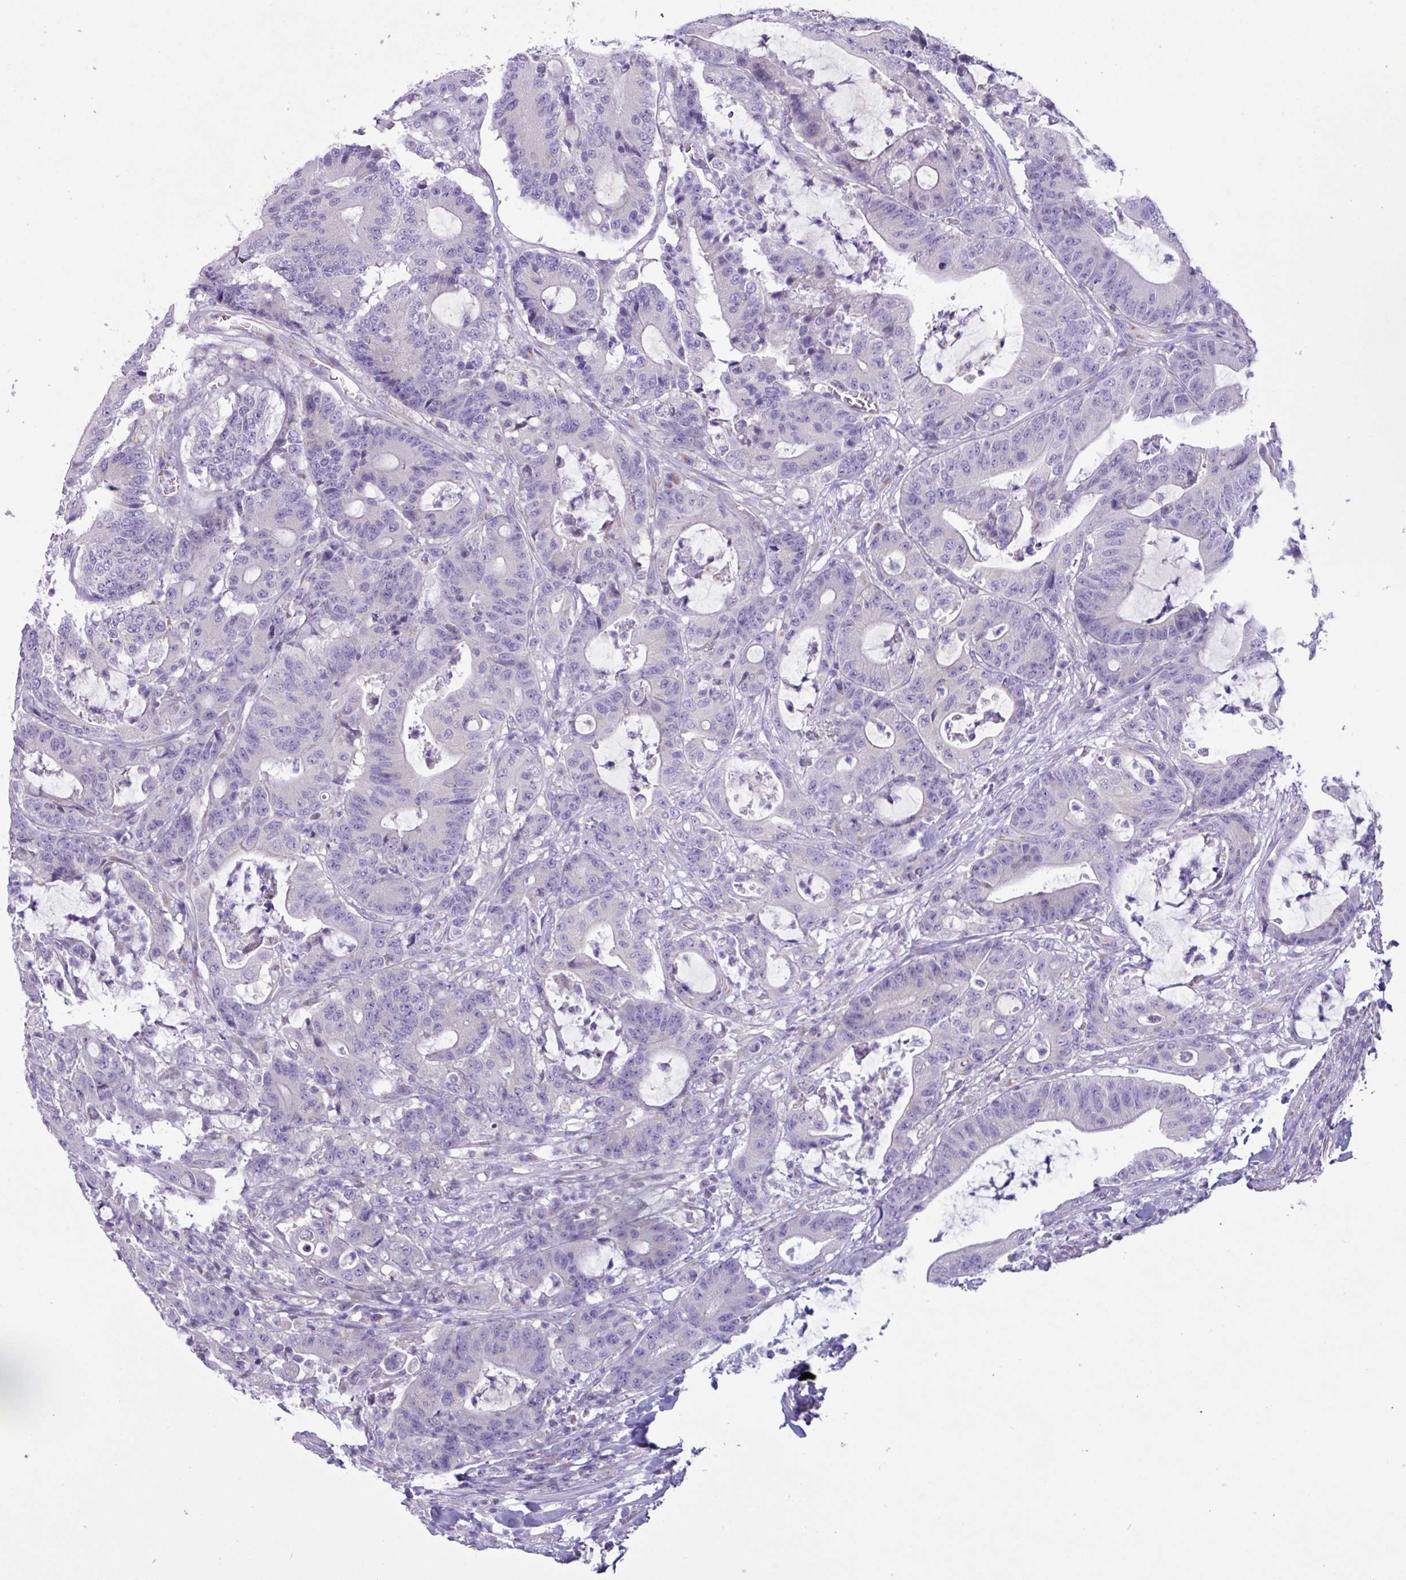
{"staining": {"intensity": "negative", "quantity": "none", "location": "none"}, "tissue": "colorectal cancer", "cell_type": "Tumor cells", "image_type": "cancer", "snomed": [{"axis": "morphology", "description": "Adenocarcinoma, NOS"}, {"axis": "topography", "description": "Colon"}], "caption": "A high-resolution image shows immunohistochemistry (IHC) staining of colorectal adenocarcinoma, which reveals no significant positivity in tumor cells. (Brightfield microscopy of DAB IHC at high magnification).", "gene": "STIMATE", "patient": {"sex": "female", "age": 84}}